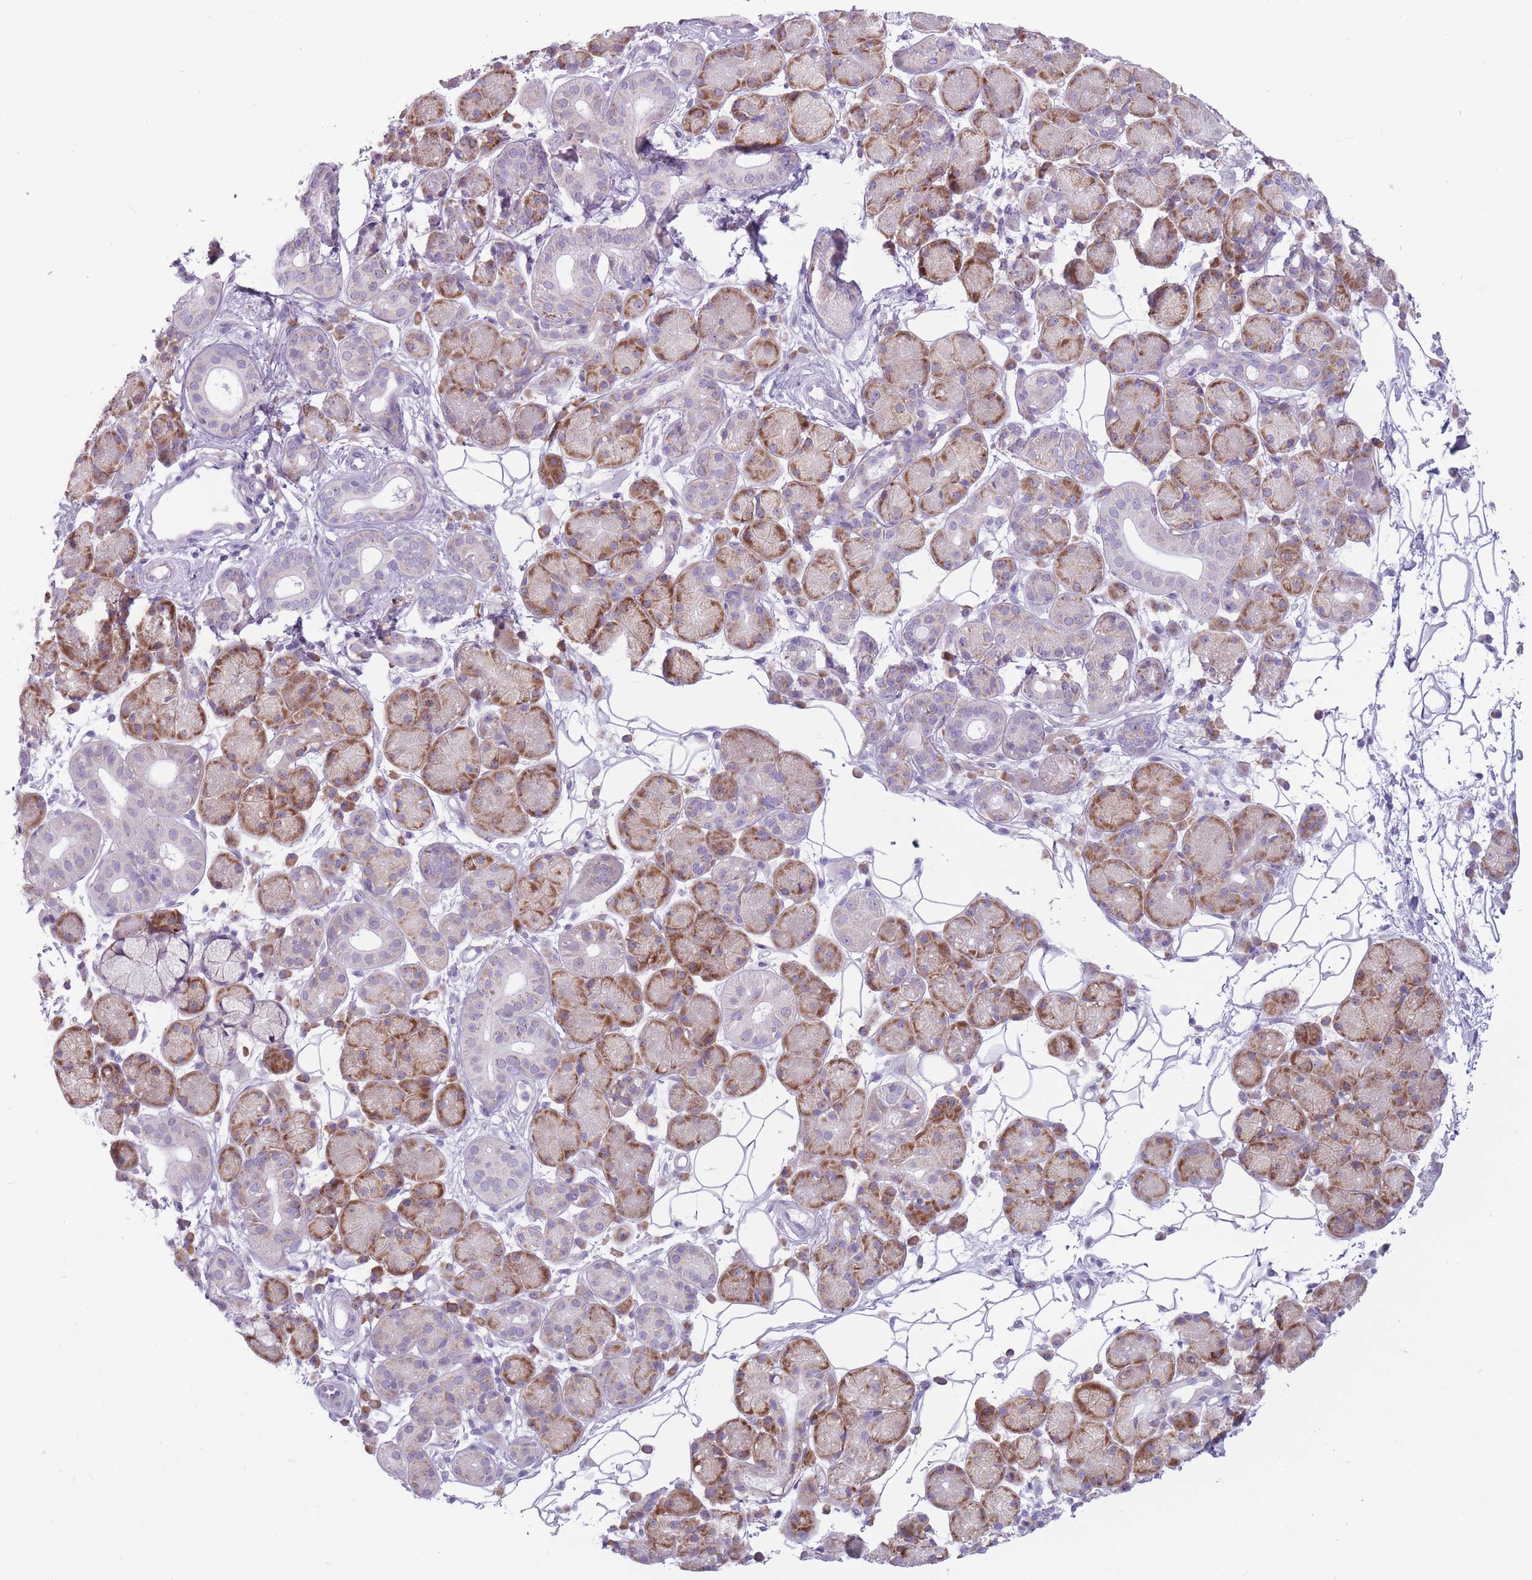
{"staining": {"intensity": "moderate", "quantity": "25%-75%", "location": "cytoplasmic/membranous"}, "tissue": "salivary gland", "cell_type": "Glandular cells", "image_type": "normal", "snomed": [{"axis": "morphology", "description": "Squamous cell carcinoma, NOS"}, {"axis": "topography", "description": "Skin"}, {"axis": "topography", "description": "Head-Neck"}], "caption": "Immunohistochemistry (IHC) (DAB) staining of benign salivary gland exhibits moderate cytoplasmic/membranous protein staining in approximately 25%-75% of glandular cells.", "gene": "RPL18", "patient": {"sex": "male", "age": 80}}